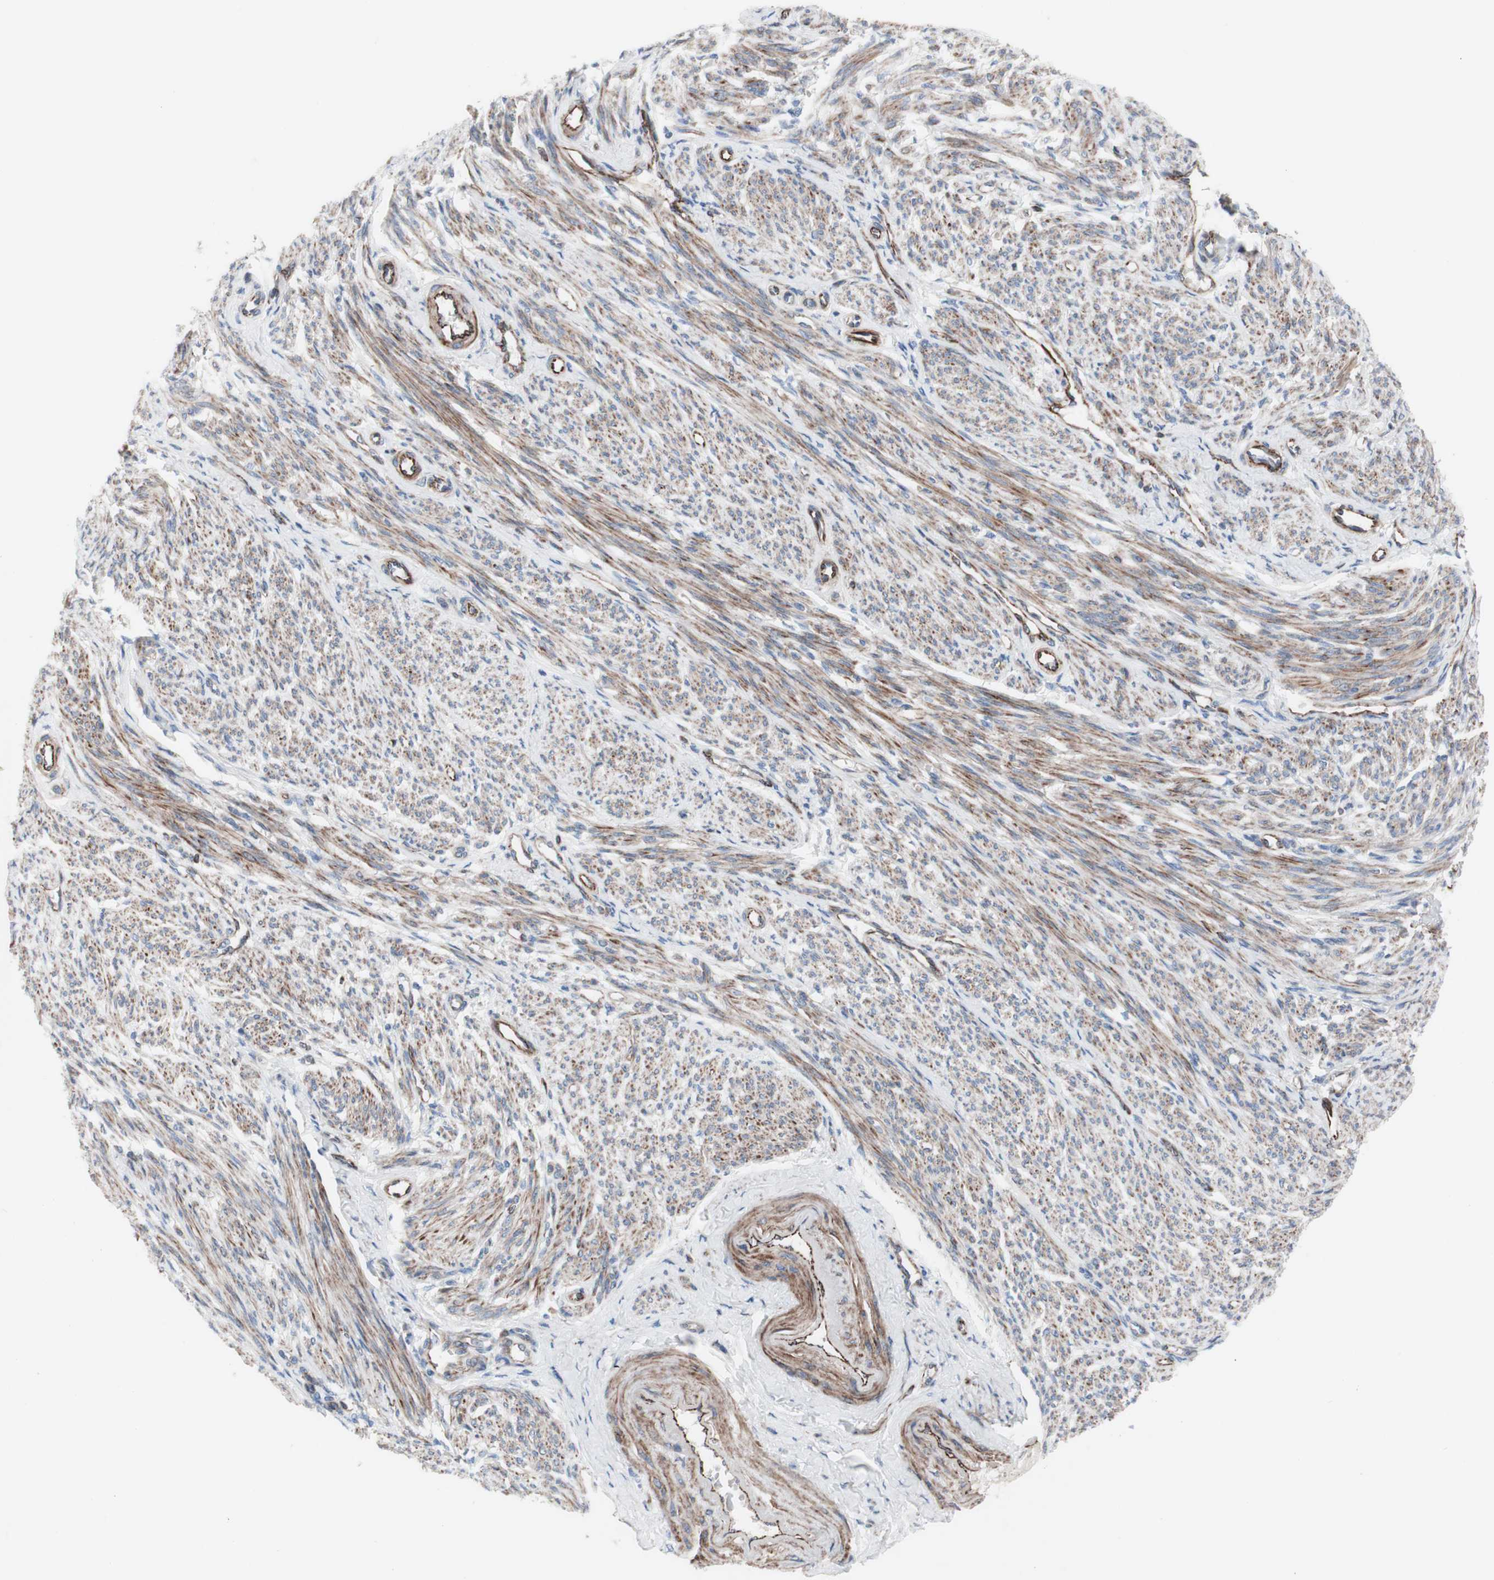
{"staining": {"intensity": "strong", "quantity": ">75%", "location": "cytoplasmic/membranous"}, "tissue": "smooth muscle", "cell_type": "Smooth muscle cells", "image_type": "normal", "snomed": [{"axis": "morphology", "description": "Normal tissue, NOS"}, {"axis": "topography", "description": "Smooth muscle"}], "caption": "Immunohistochemistry (IHC) staining of unremarkable smooth muscle, which reveals high levels of strong cytoplasmic/membranous positivity in about >75% of smooth muscle cells indicating strong cytoplasmic/membranous protein staining. The staining was performed using DAB (3,3'-diaminobenzidine) (brown) for protein detection and nuclei were counterstained in hematoxylin (blue).", "gene": "AGPAT5", "patient": {"sex": "female", "age": 65}}